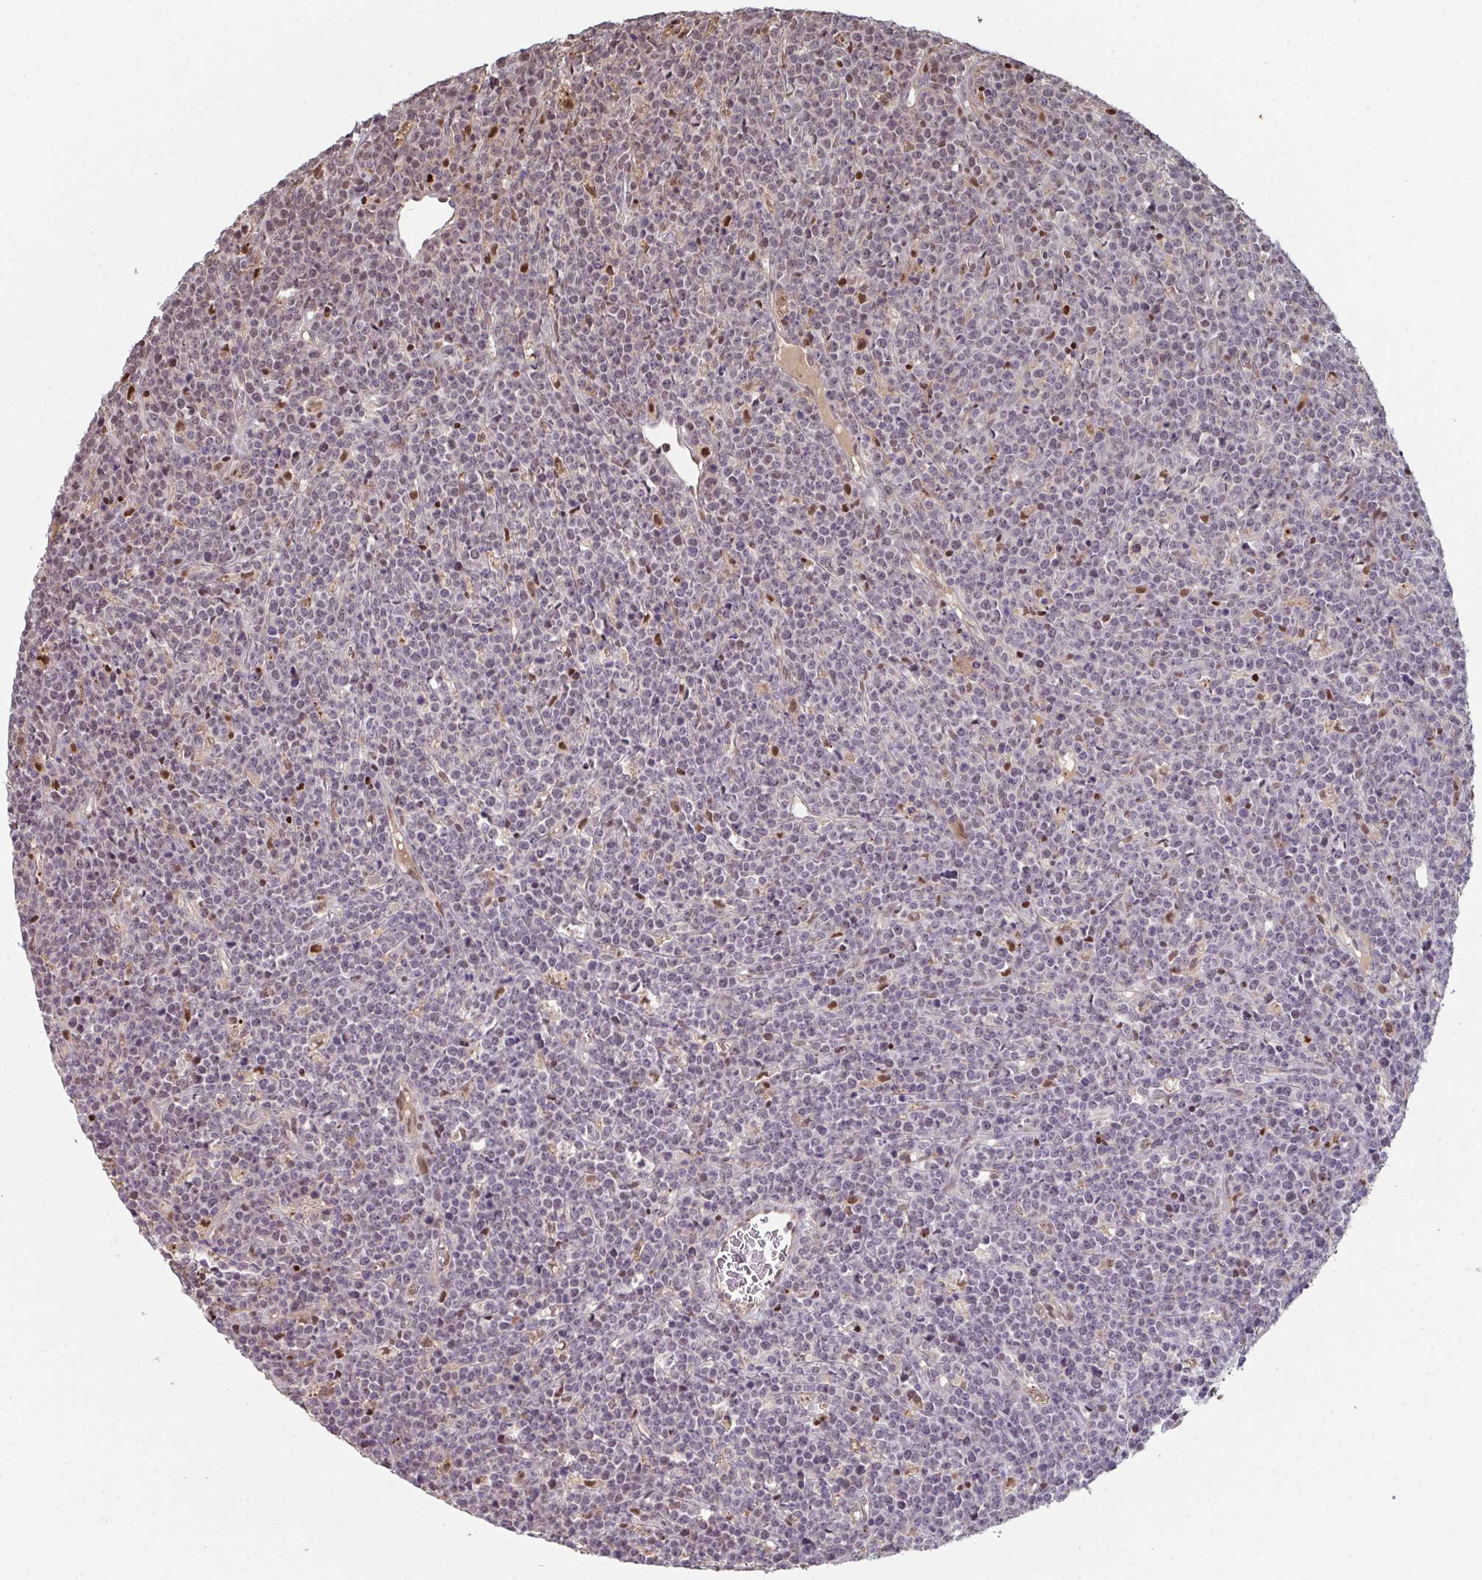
{"staining": {"intensity": "negative", "quantity": "none", "location": "none"}, "tissue": "lymphoma", "cell_type": "Tumor cells", "image_type": "cancer", "snomed": [{"axis": "morphology", "description": "Malignant lymphoma, non-Hodgkin's type, High grade"}, {"axis": "topography", "description": "Ovary"}], "caption": "IHC image of neoplastic tissue: human high-grade malignant lymphoma, non-Hodgkin's type stained with DAB shows no significant protein expression in tumor cells. Nuclei are stained in blue.", "gene": "ACD", "patient": {"sex": "female", "age": 56}}